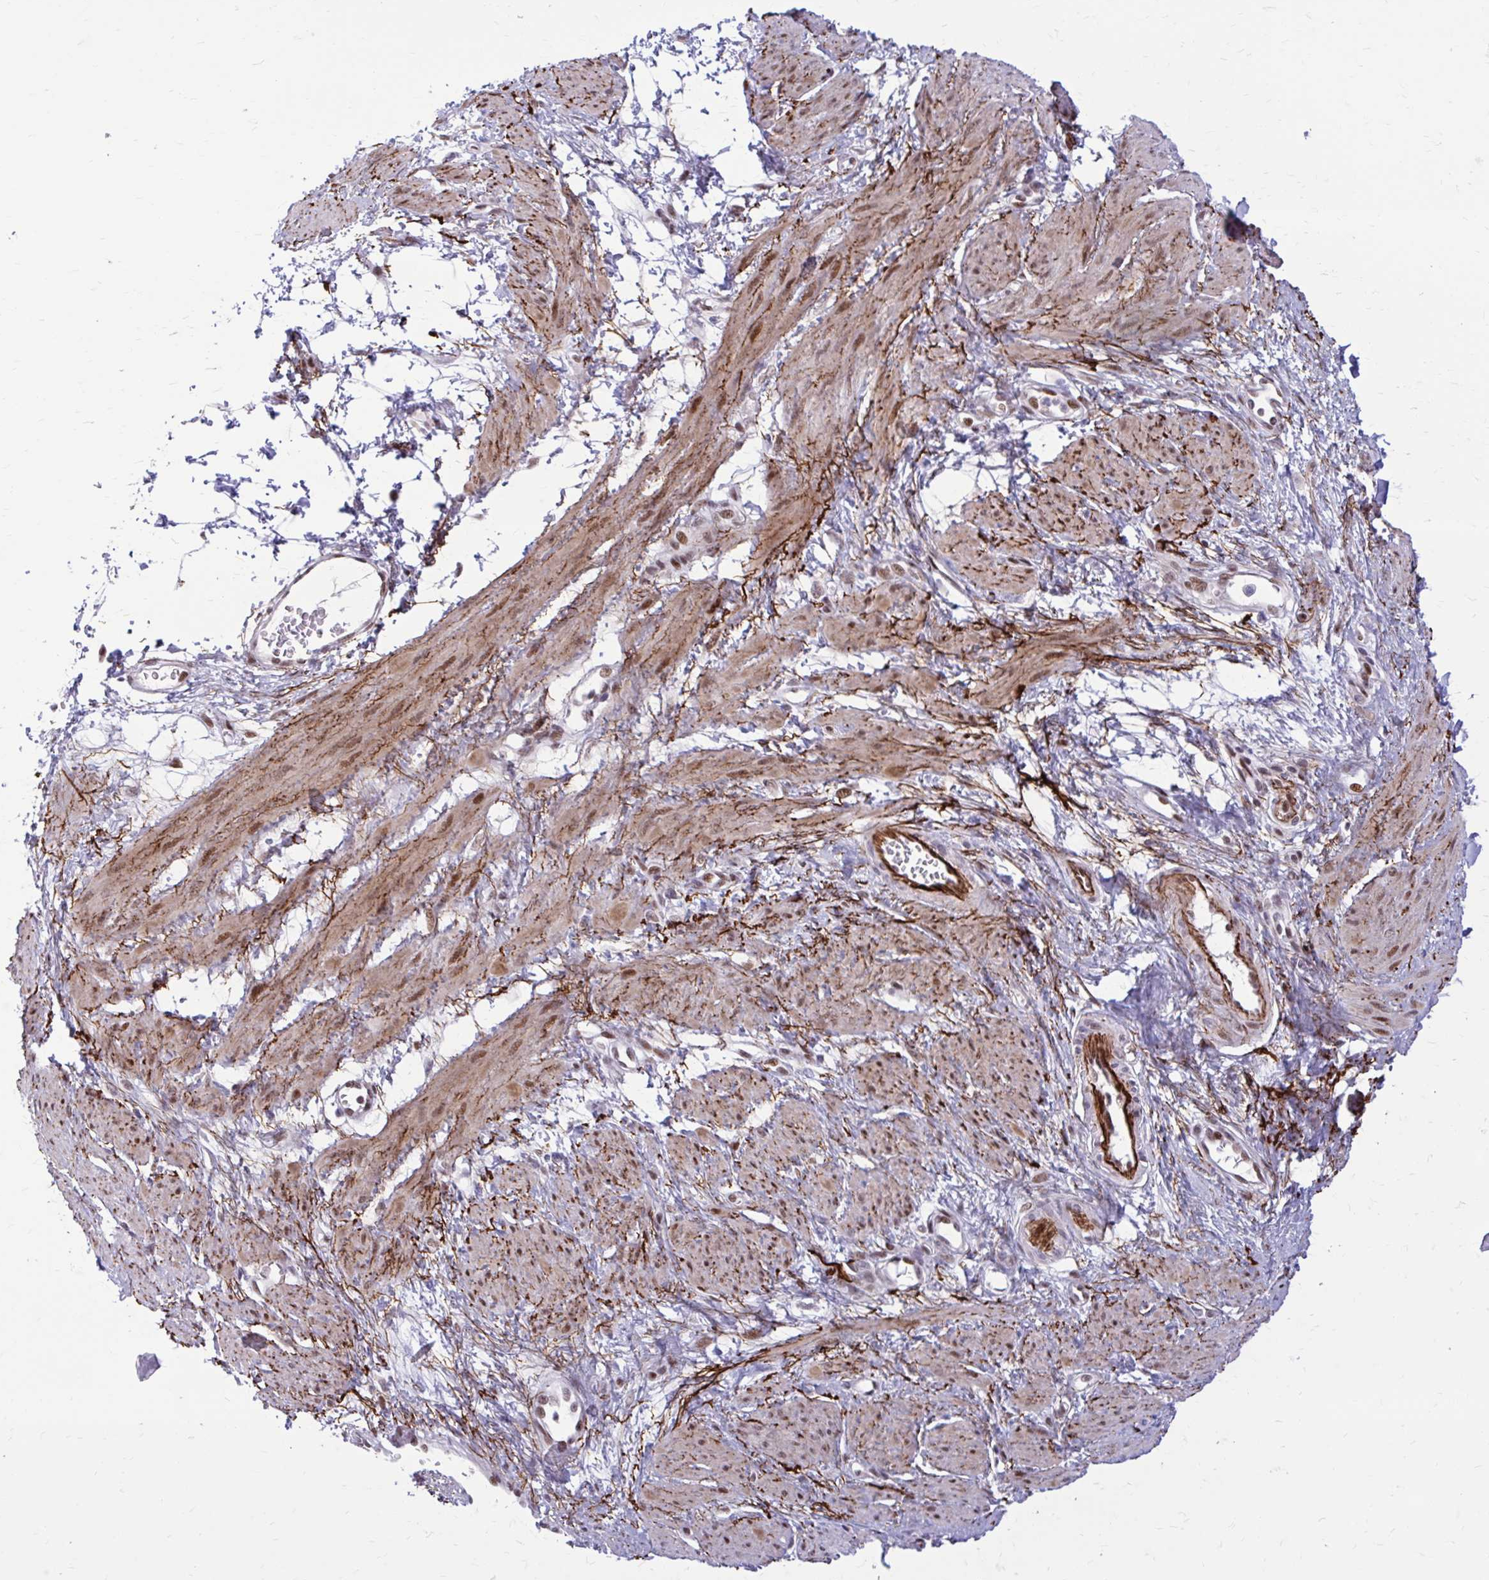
{"staining": {"intensity": "moderate", "quantity": ">75%", "location": "cytoplasmic/membranous,nuclear"}, "tissue": "smooth muscle", "cell_type": "Smooth muscle cells", "image_type": "normal", "snomed": [{"axis": "morphology", "description": "Normal tissue, NOS"}, {"axis": "topography", "description": "Smooth muscle"}, {"axis": "topography", "description": "Uterus"}], "caption": "Smooth muscle stained with immunohistochemistry reveals moderate cytoplasmic/membranous,nuclear positivity in approximately >75% of smooth muscle cells.", "gene": "PSME4", "patient": {"sex": "female", "age": 39}}